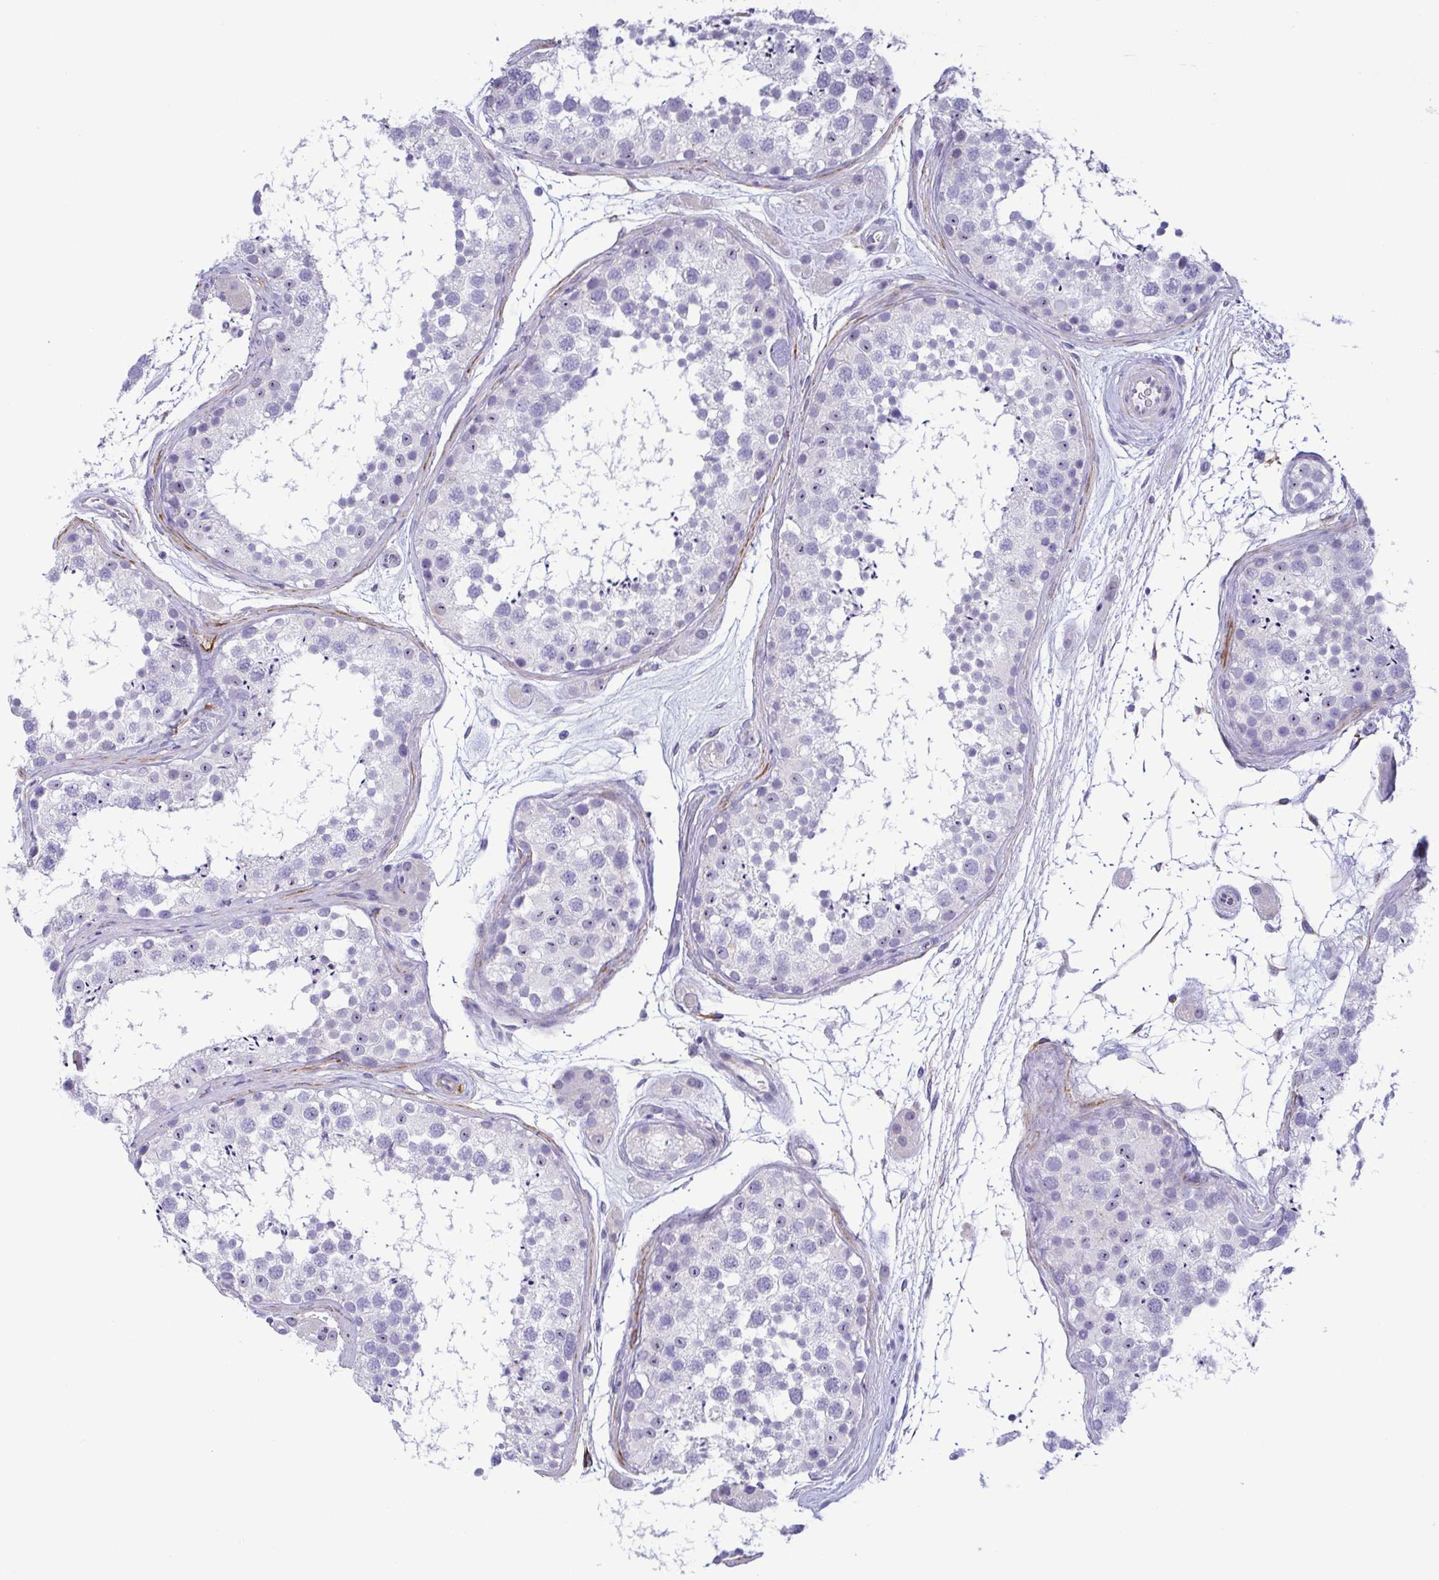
{"staining": {"intensity": "negative", "quantity": "none", "location": "none"}, "tissue": "testis", "cell_type": "Cells in seminiferous ducts", "image_type": "normal", "snomed": [{"axis": "morphology", "description": "Normal tissue, NOS"}, {"axis": "topography", "description": "Testis"}], "caption": "Image shows no protein expression in cells in seminiferous ducts of normal testis. Brightfield microscopy of IHC stained with DAB (3,3'-diaminobenzidine) (brown) and hematoxylin (blue), captured at high magnification.", "gene": "MYL7", "patient": {"sex": "male", "age": 41}}